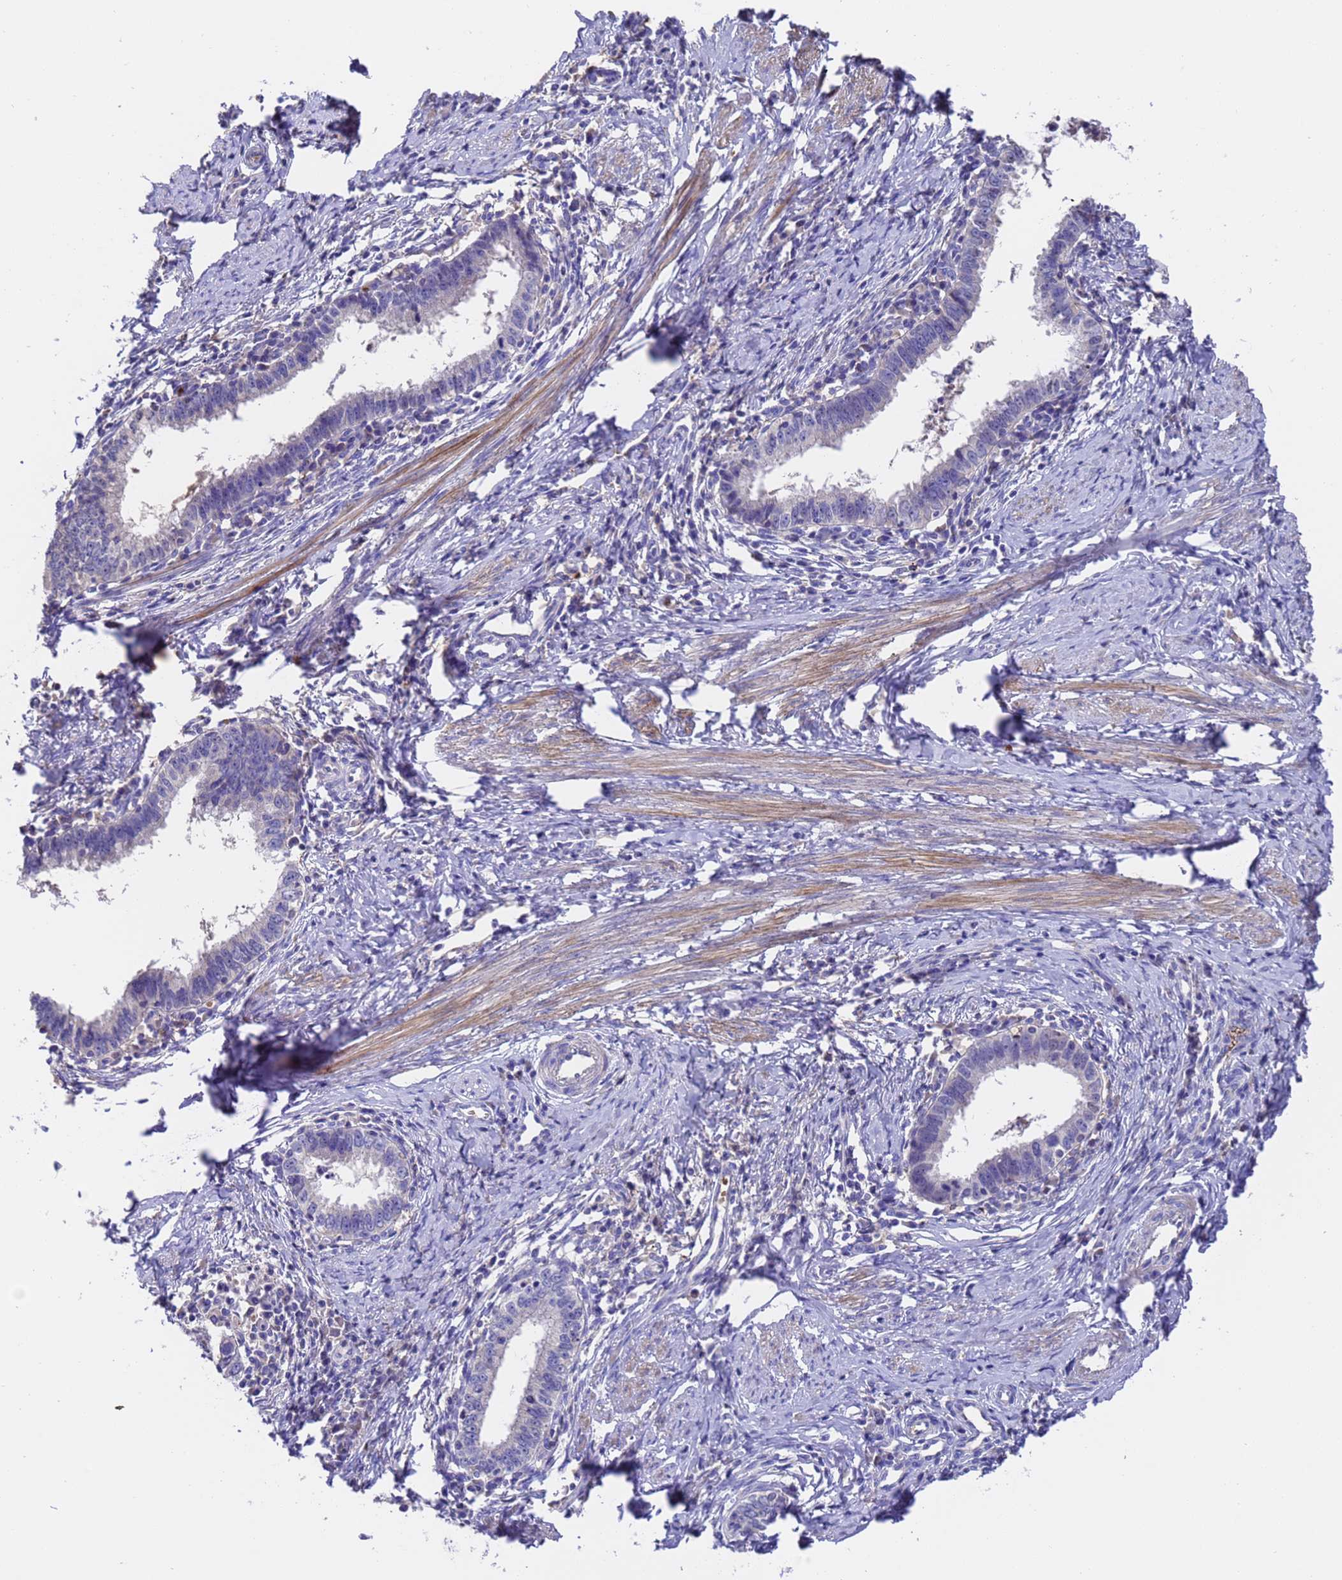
{"staining": {"intensity": "negative", "quantity": "none", "location": "none"}, "tissue": "cervical cancer", "cell_type": "Tumor cells", "image_type": "cancer", "snomed": [{"axis": "morphology", "description": "Adenocarcinoma, NOS"}, {"axis": "topography", "description": "Cervix"}], "caption": "DAB immunohistochemical staining of human cervical adenocarcinoma demonstrates no significant expression in tumor cells.", "gene": "ELP6", "patient": {"sex": "female", "age": 36}}